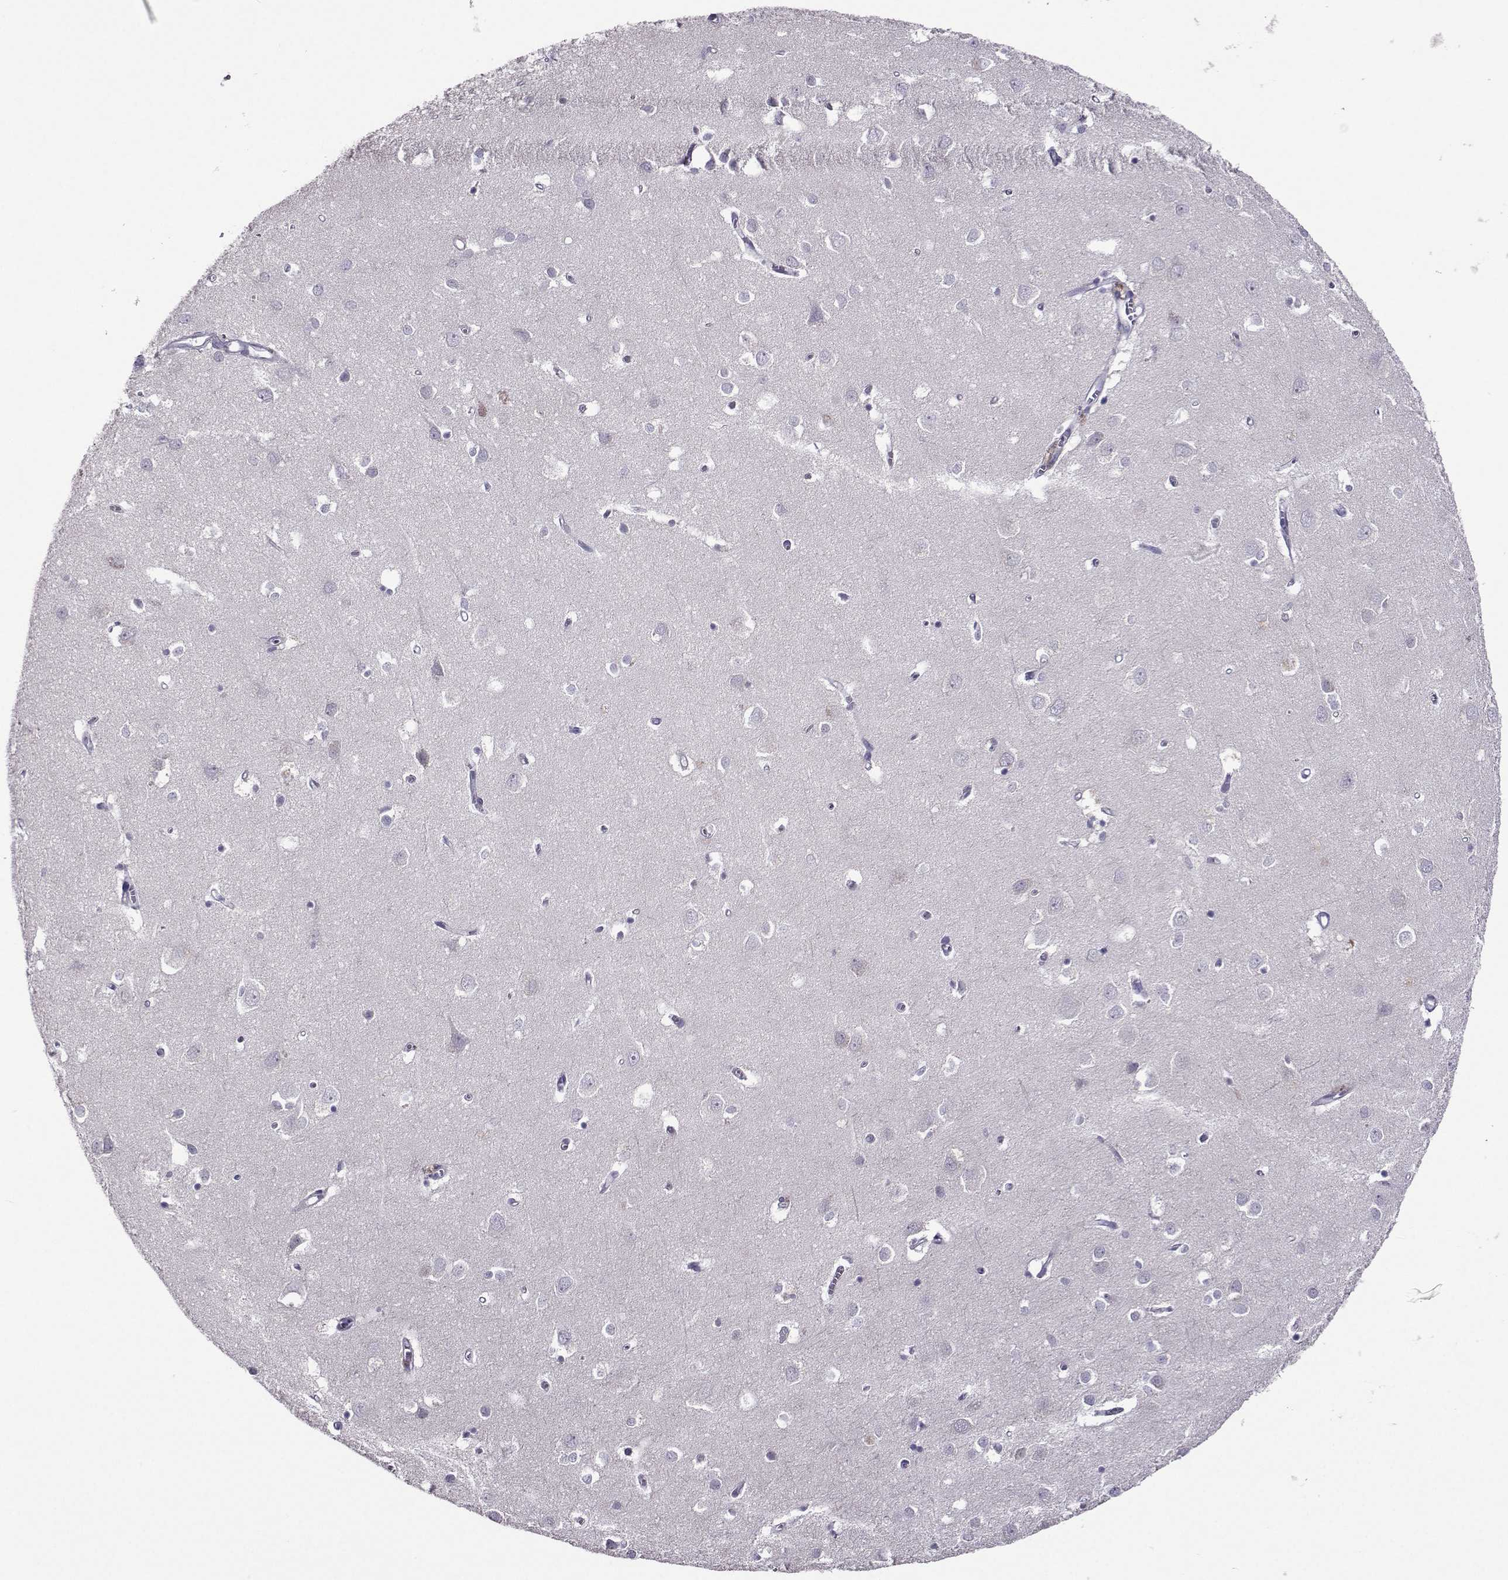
{"staining": {"intensity": "negative", "quantity": "none", "location": "none"}, "tissue": "cerebral cortex", "cell_type": "Endothelial cells", "image_type": "normal", "snomed": [{"axis": "morphology", "description": "Normal tissue, NOS"}, {"axis": "topography", "description": "Cerebral cortex"}], "caption": "Human cerebral cortex stained for a protein using IHC exhibits no staining in endothelial cells.", "gene": "DDX20", "patient": {"sex": "male", "age": 70}}